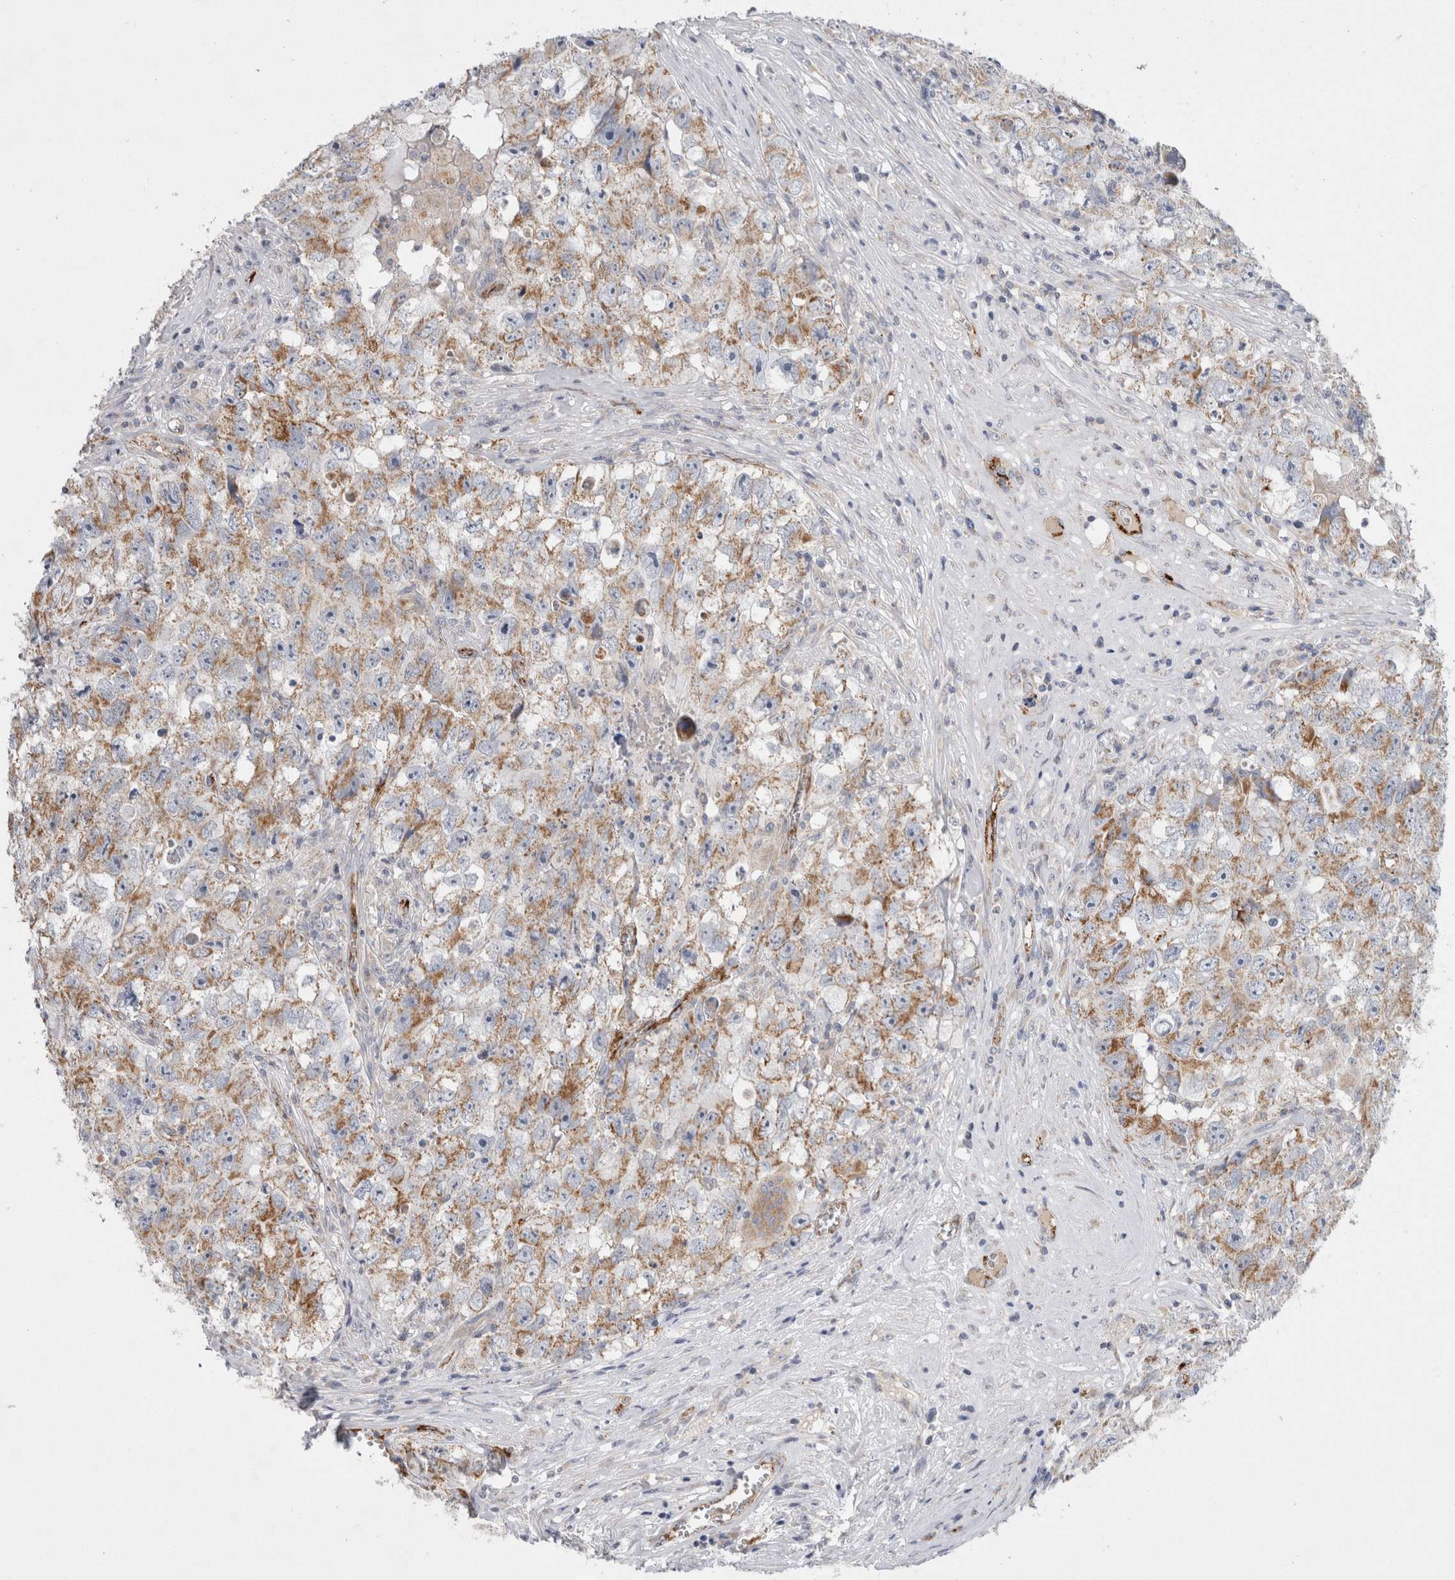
{"staining": {"intensity": "moderate", "quantity": "25%-75%", "location": "cytoplasmic/membranous"}, "tissue": "testis cancer", "cell_type": "Tumor cells", "image_type": "cancer", "snomed": [{"axis": "morphology", "description": "Seminoma, NOS"}, {"axis": "morphology", "description": "Carcinoma, Embryonal, NOS"}, {"axis": "topography", "description": "Testis"}], "caption": "A brown stain shows moderate cytoplasmic/membranous positivity of a protein in testis embryonal carcinoma tumor cells.", "gene": "IARS2", "patient": {"sex": "male", "age": 43}}